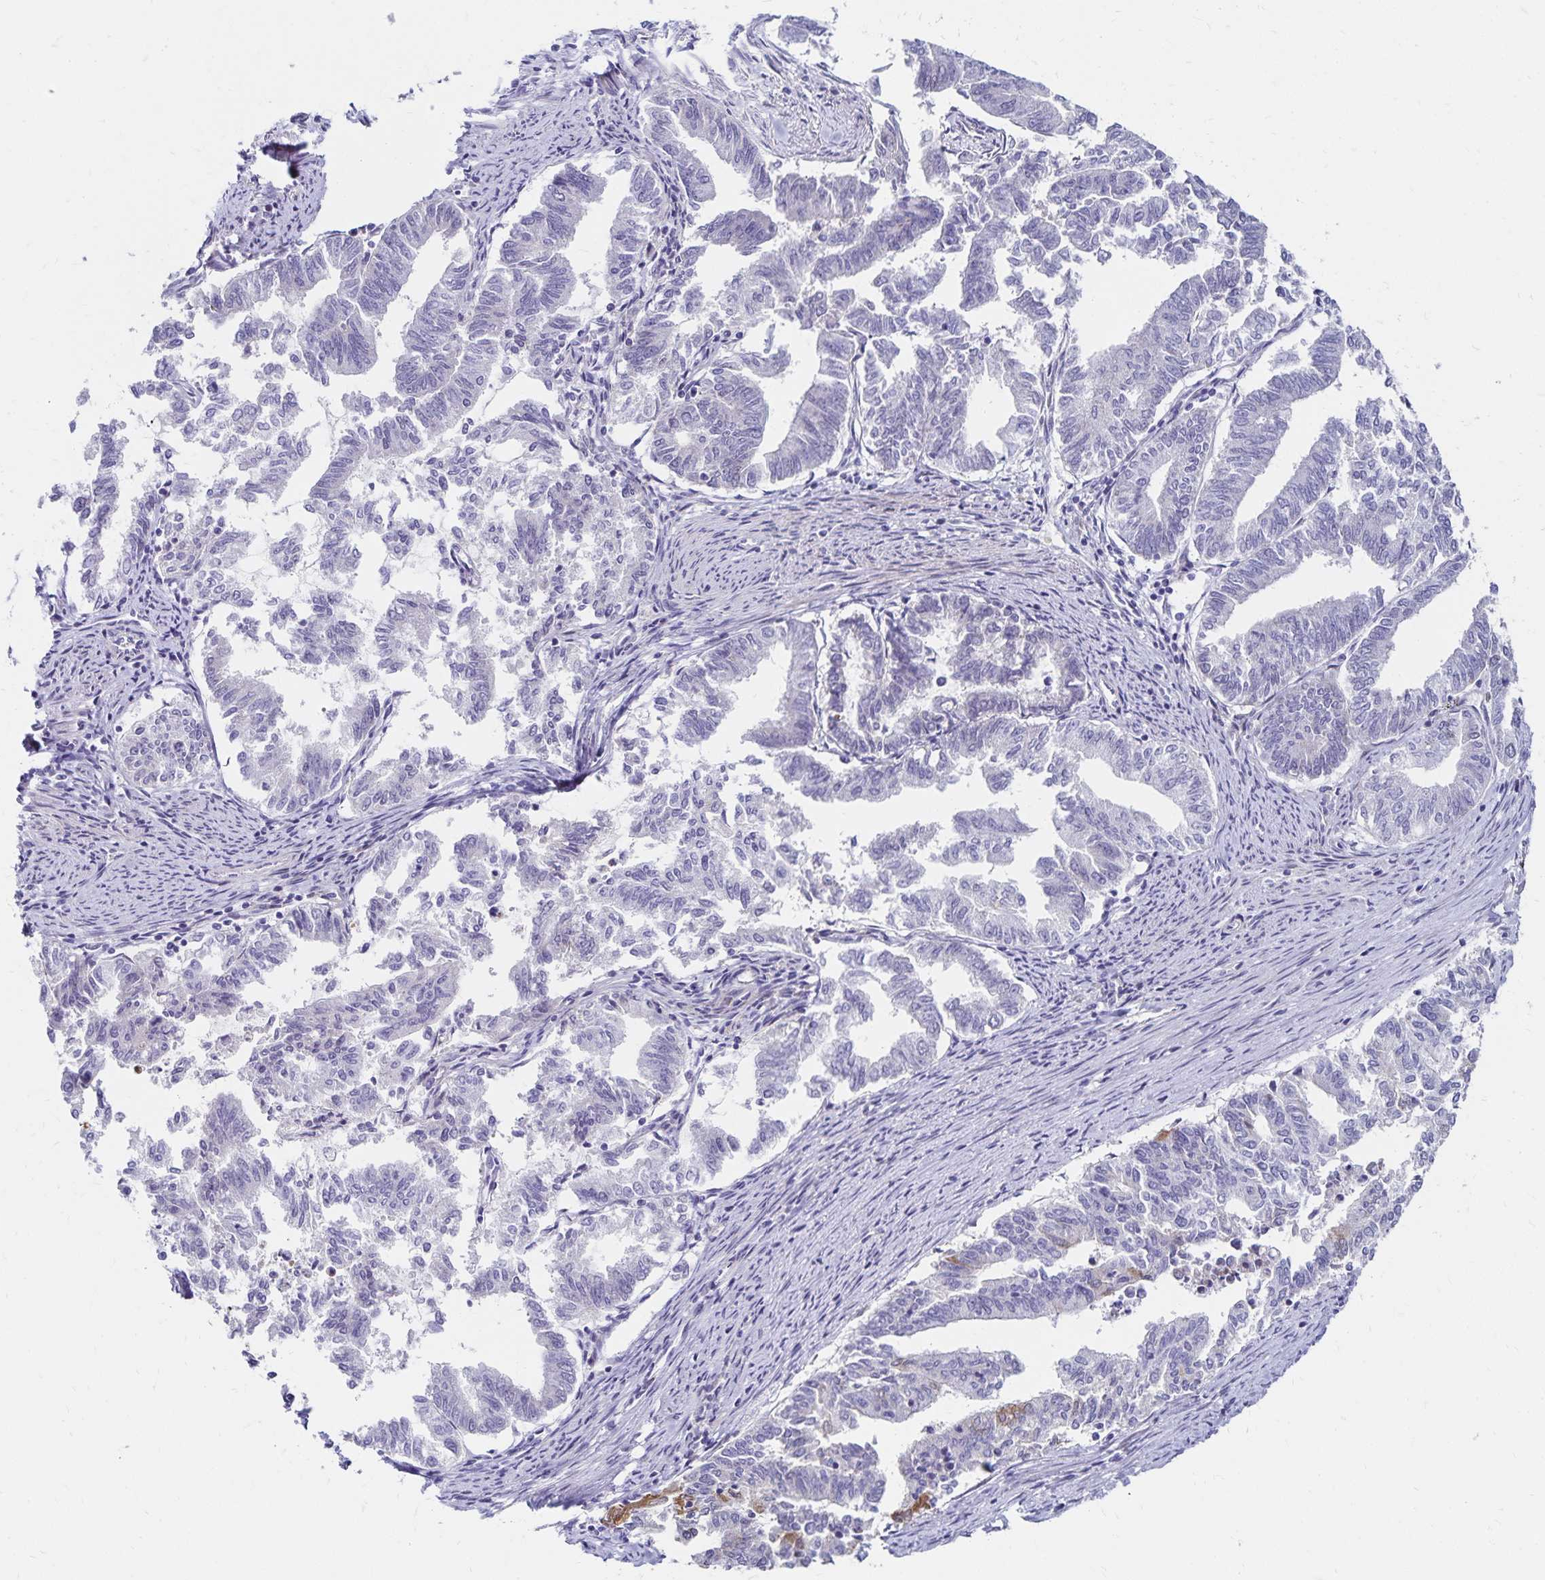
{"staining": {"intensity": "negative", "quantity": "none", "location": "none"}, "tissue": "endometrial cancer", "cell_type": "Tumor cells", "image_type": "cancer", "snomed": [{"axis": "morphology", "description": "Adenocarcinoma, NOS"}, {"axis": "topography", "description": "Endometrium"}], "caption": "Immunohistochemistry (IHC) of human adenocarcinoma (endometrial) exhibits no staining in tumor cells.", "gene": "NECAP1", "patient": {"sex": "female", "age": 79}}